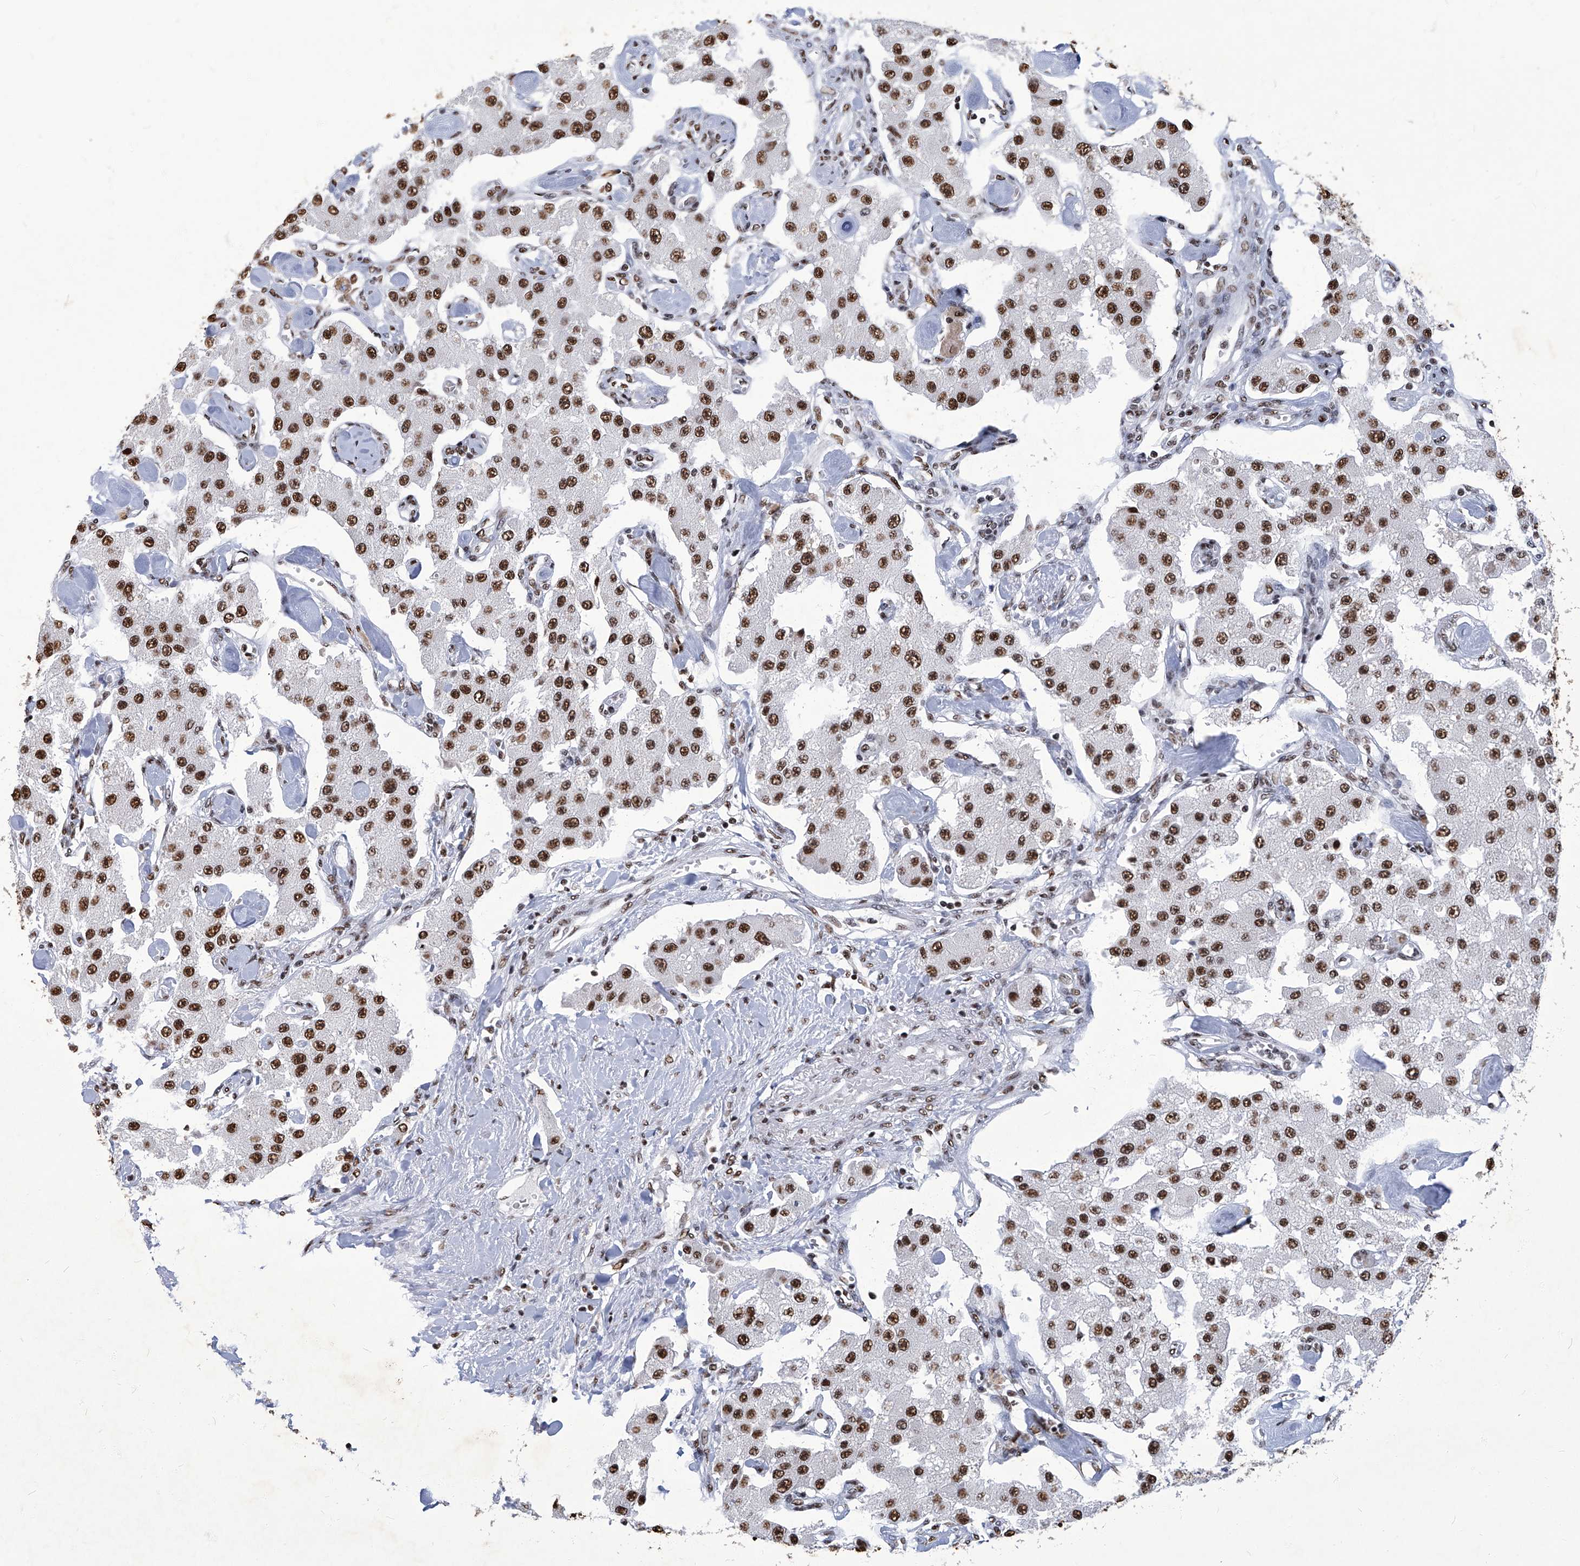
{"staining": {"intensity": "strong", "quantity": ">75%", "location": "nuclear"}, "tissue": "carcinoid", "cell_type": "Tumor cells", "image_type": "cancer", "snomed": [{"axis": "morphology", "description": "Carcinoid, malignant, NOS"}, {"axis": "topography", "description": "Pancreas"}], "caption": "Approximately >75% of tumor cells in human carcinoid exhibit strong nuclear protein expression as visualized by brown immunohistochemical staining.", "gene": "HBP1", "patient": {"sex": "male", "age": 41}}